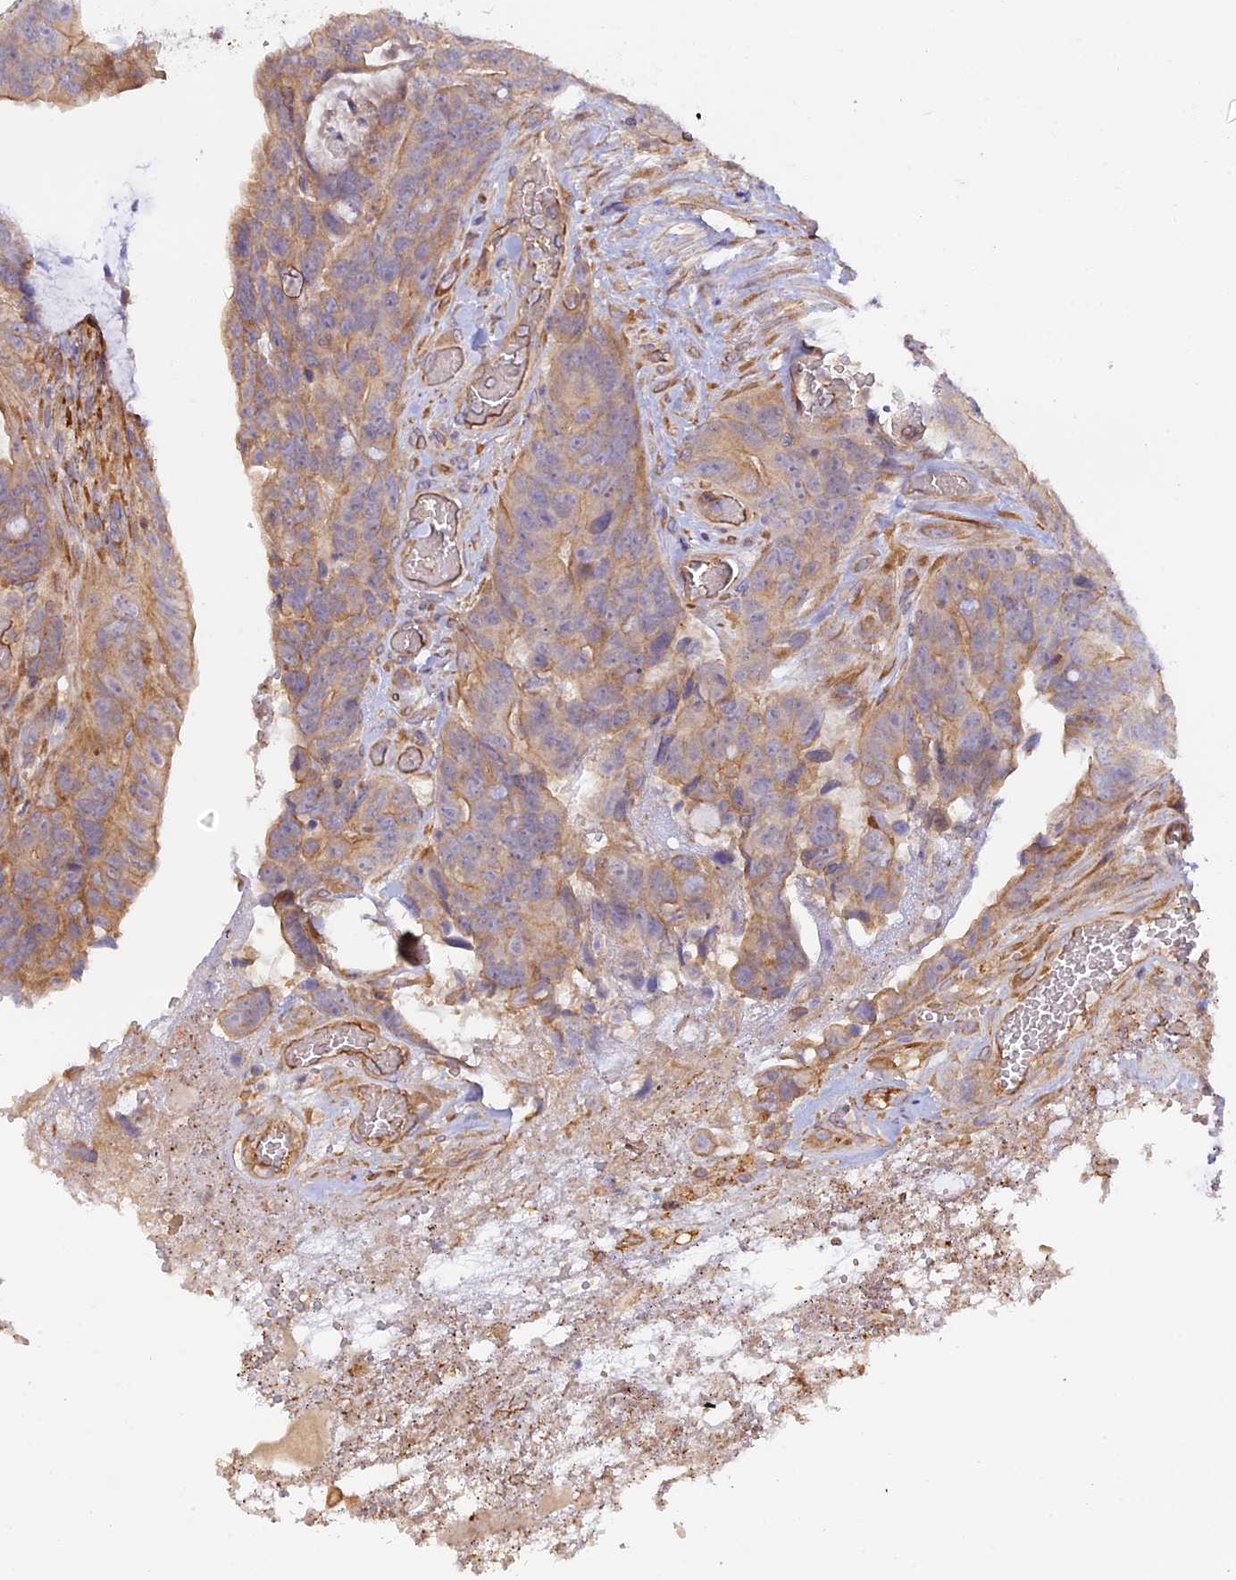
{"staining": {"intensity": "moderate", "quantity": "25%-75%", "location": "cytoplasmic/membranous"}, "tissue": "colorectal cancer", "cell_type": "Tumor cells", "image_type": "cancer", "snomed": [{"axis": "morphology", "description": "Adenocarcinoma, NOS"}, {"axis": "topography", "description": "Colon"}], "caption": "Colorectal cancer stained for a protein reveals moderate cytoplasmic/membranous positivity in tumor cells.", "gene": "MYO9A", "patient": {"sex": "female", "age": 82}}